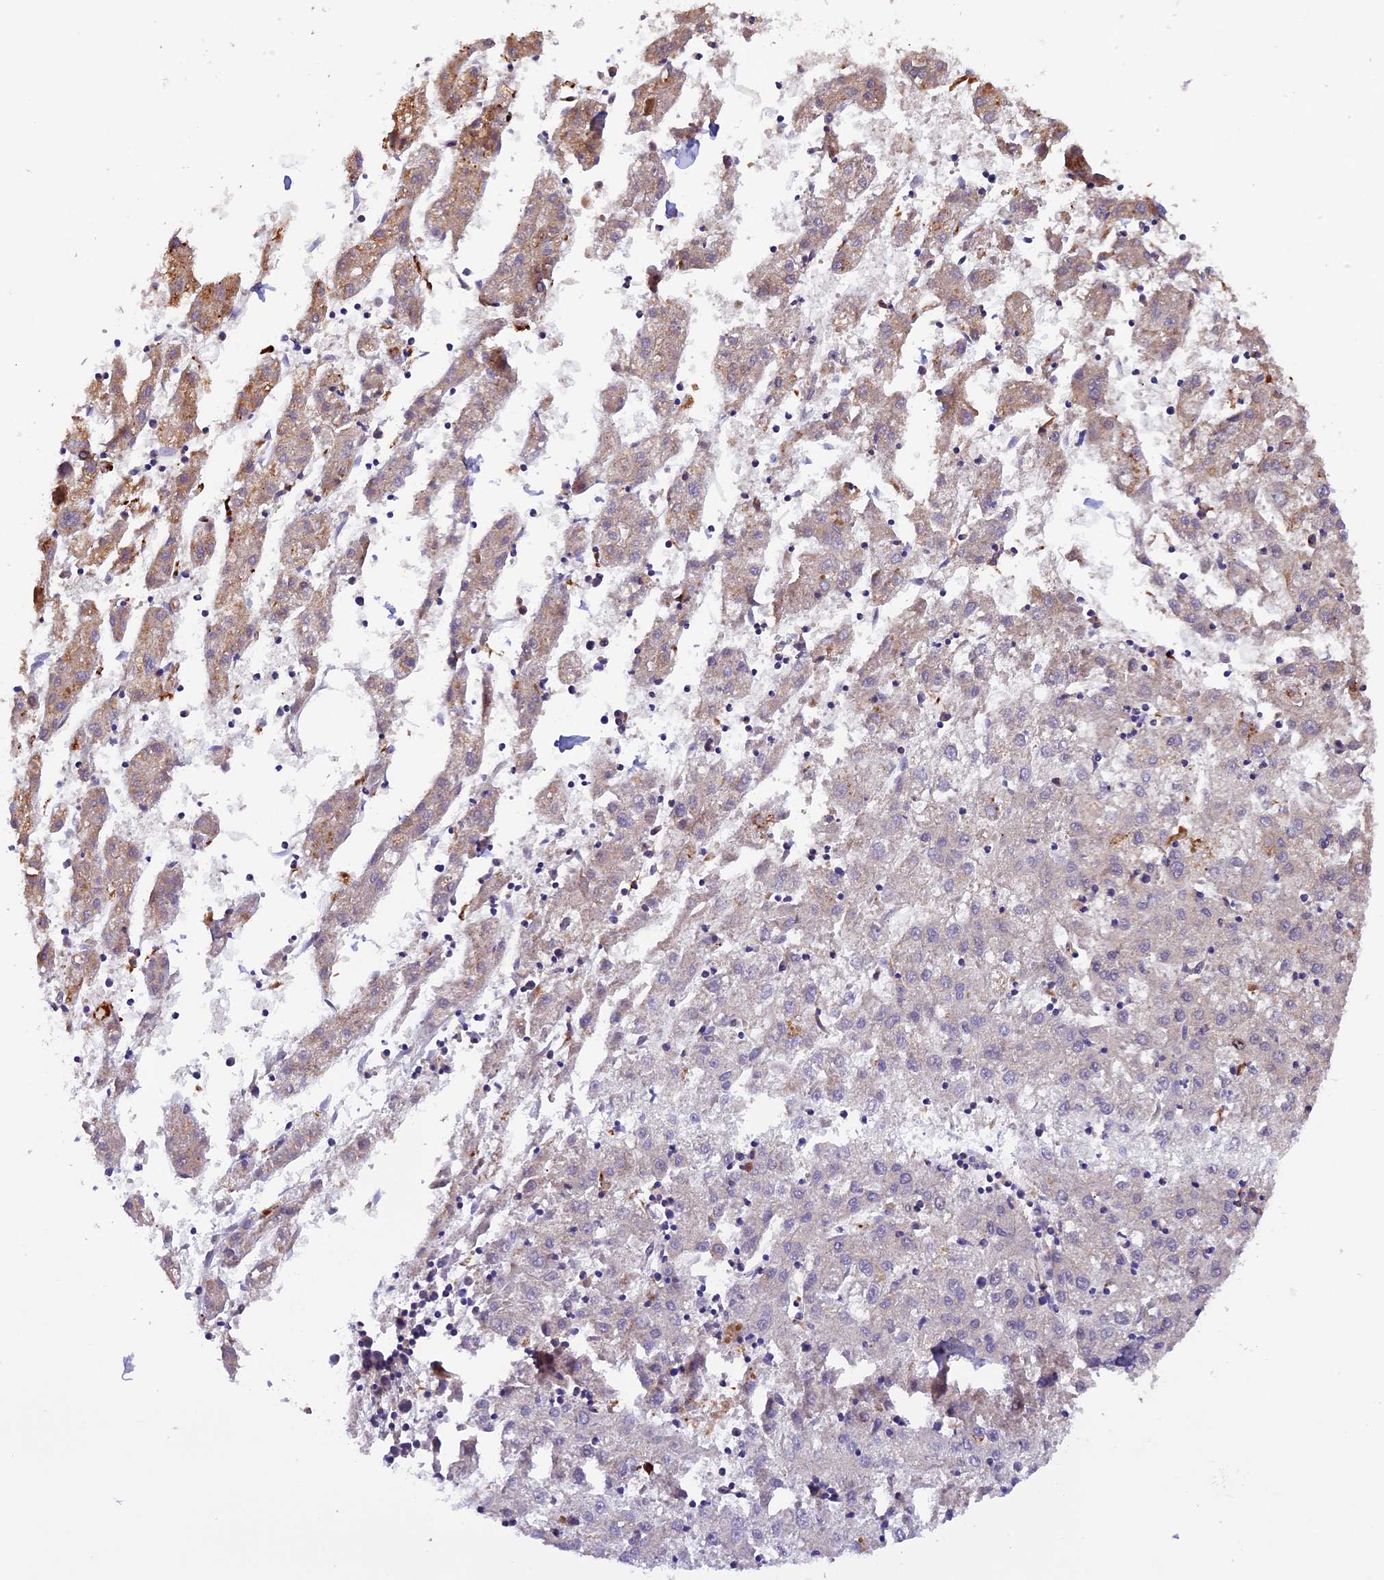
{"staining": {"intensity": "weak", "quantity": "<25%", "location": "cytoplasmic/membranous"}, "tissue": "liver cancer", "cell_type": "Tumor cells", "image_type": "cancer", "snomed": [{"axis": "morphology", "description": "Carcinoma, Hepatocellular, NOS"}, {"axis": "topography", "description": "Liver"}], "caption": "Micrograph shows no protein positivity in tumor cells of liver cancer tissue. (DAB (3,3'-diaminobenzidine) immunohistochemistry (IHC) with hematoxylin counter stain).", "gene": "METTL22", "patient": {"sex": "male", "age": 72}}